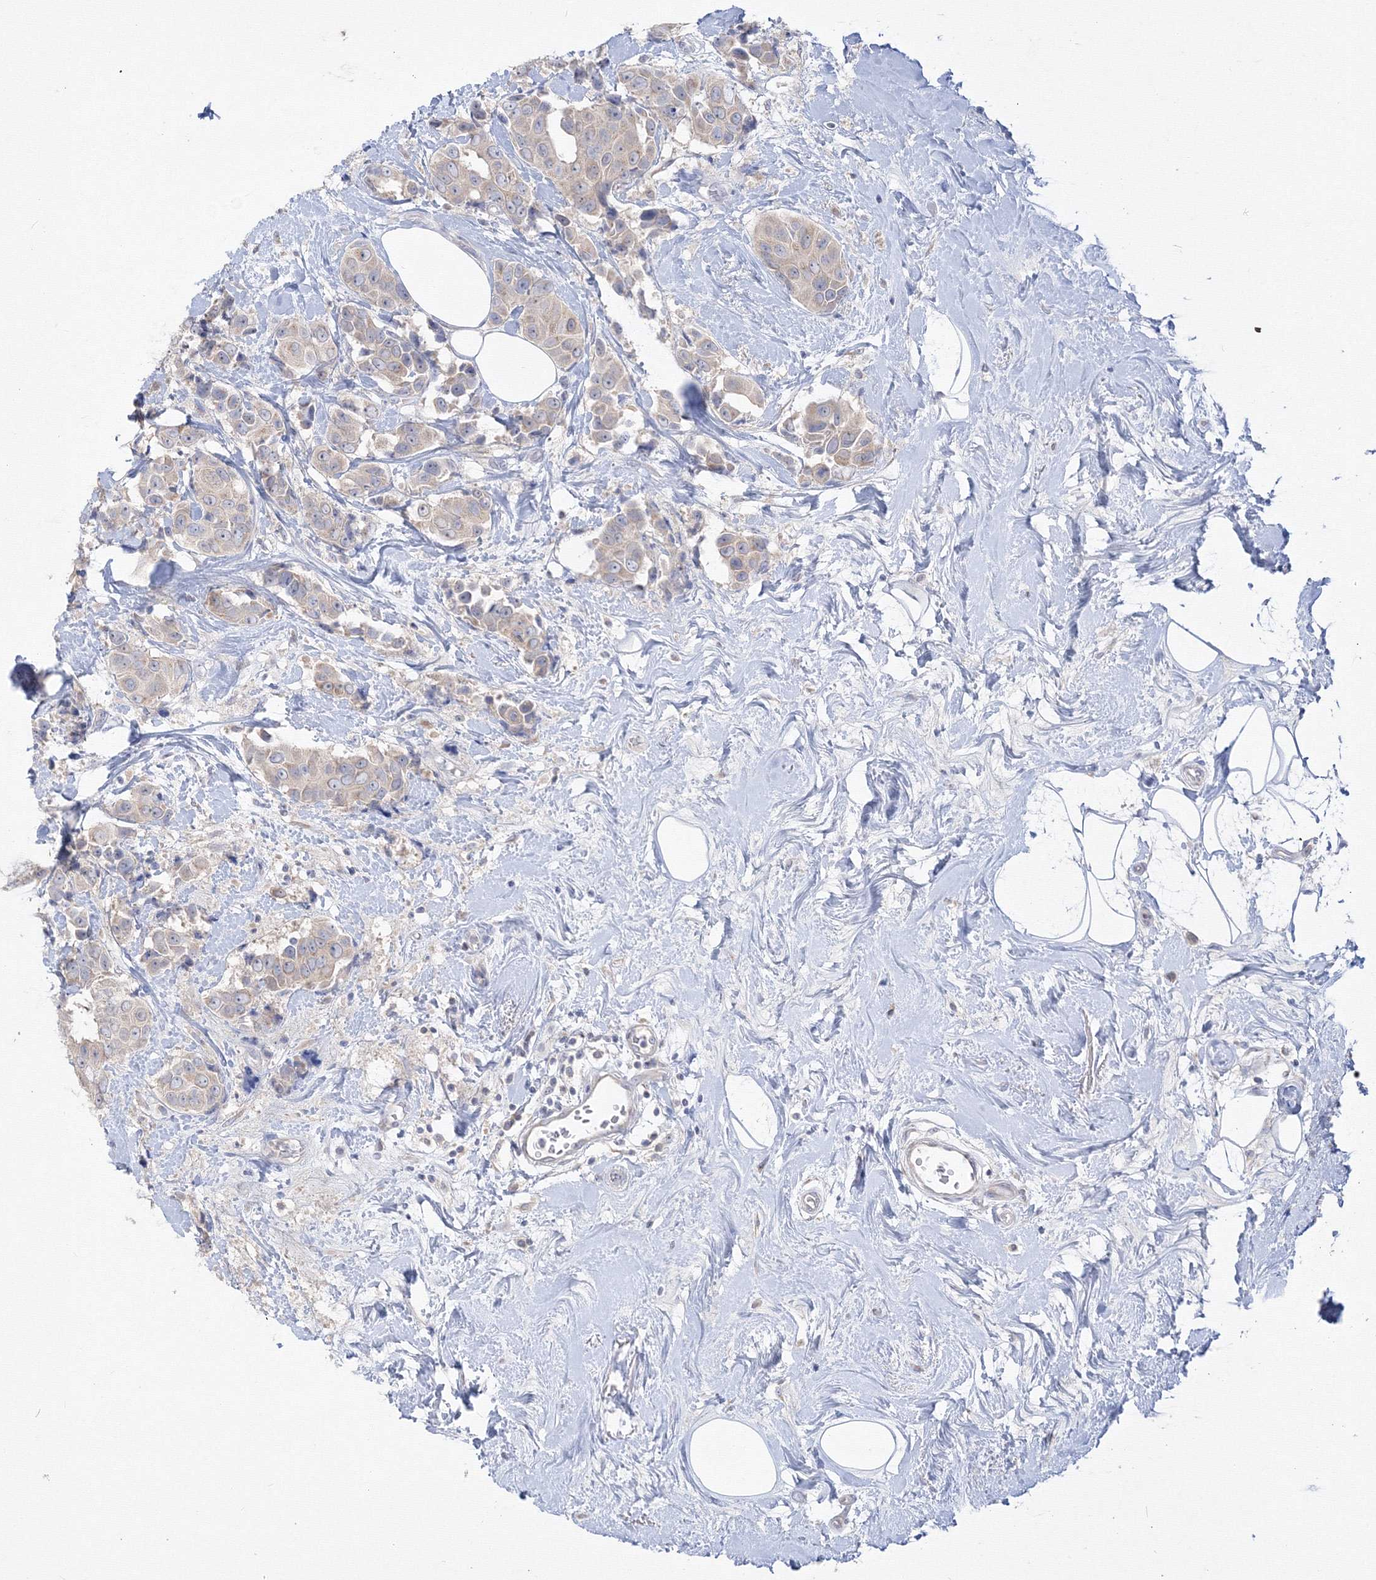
{"staining": {"intensity": "weak", "quantity": ">75%", "location": "cytoplasmic/membranous"}, "tissue": "breast cancer", "cell_type": "Tumor cells", "image_type": "cancer", "snomed": [{"axis": "morphology", "description": "Normal tissue, NOS"}, {"axis": "morphology", "description": "Duct carcinoma"}, {"axis": "topography", "description": "Breast"}], "caption": "DAB immunohistochemical staining of infiltrating ductal carcinoma (breast) exhibits weak cytoplasmic/membranous protein positivity in approximately >75% of tumor cells. Nuclei are stained in blue.", "gene": "FBXL8", "patient": {"sex": "female", "age": 39}}